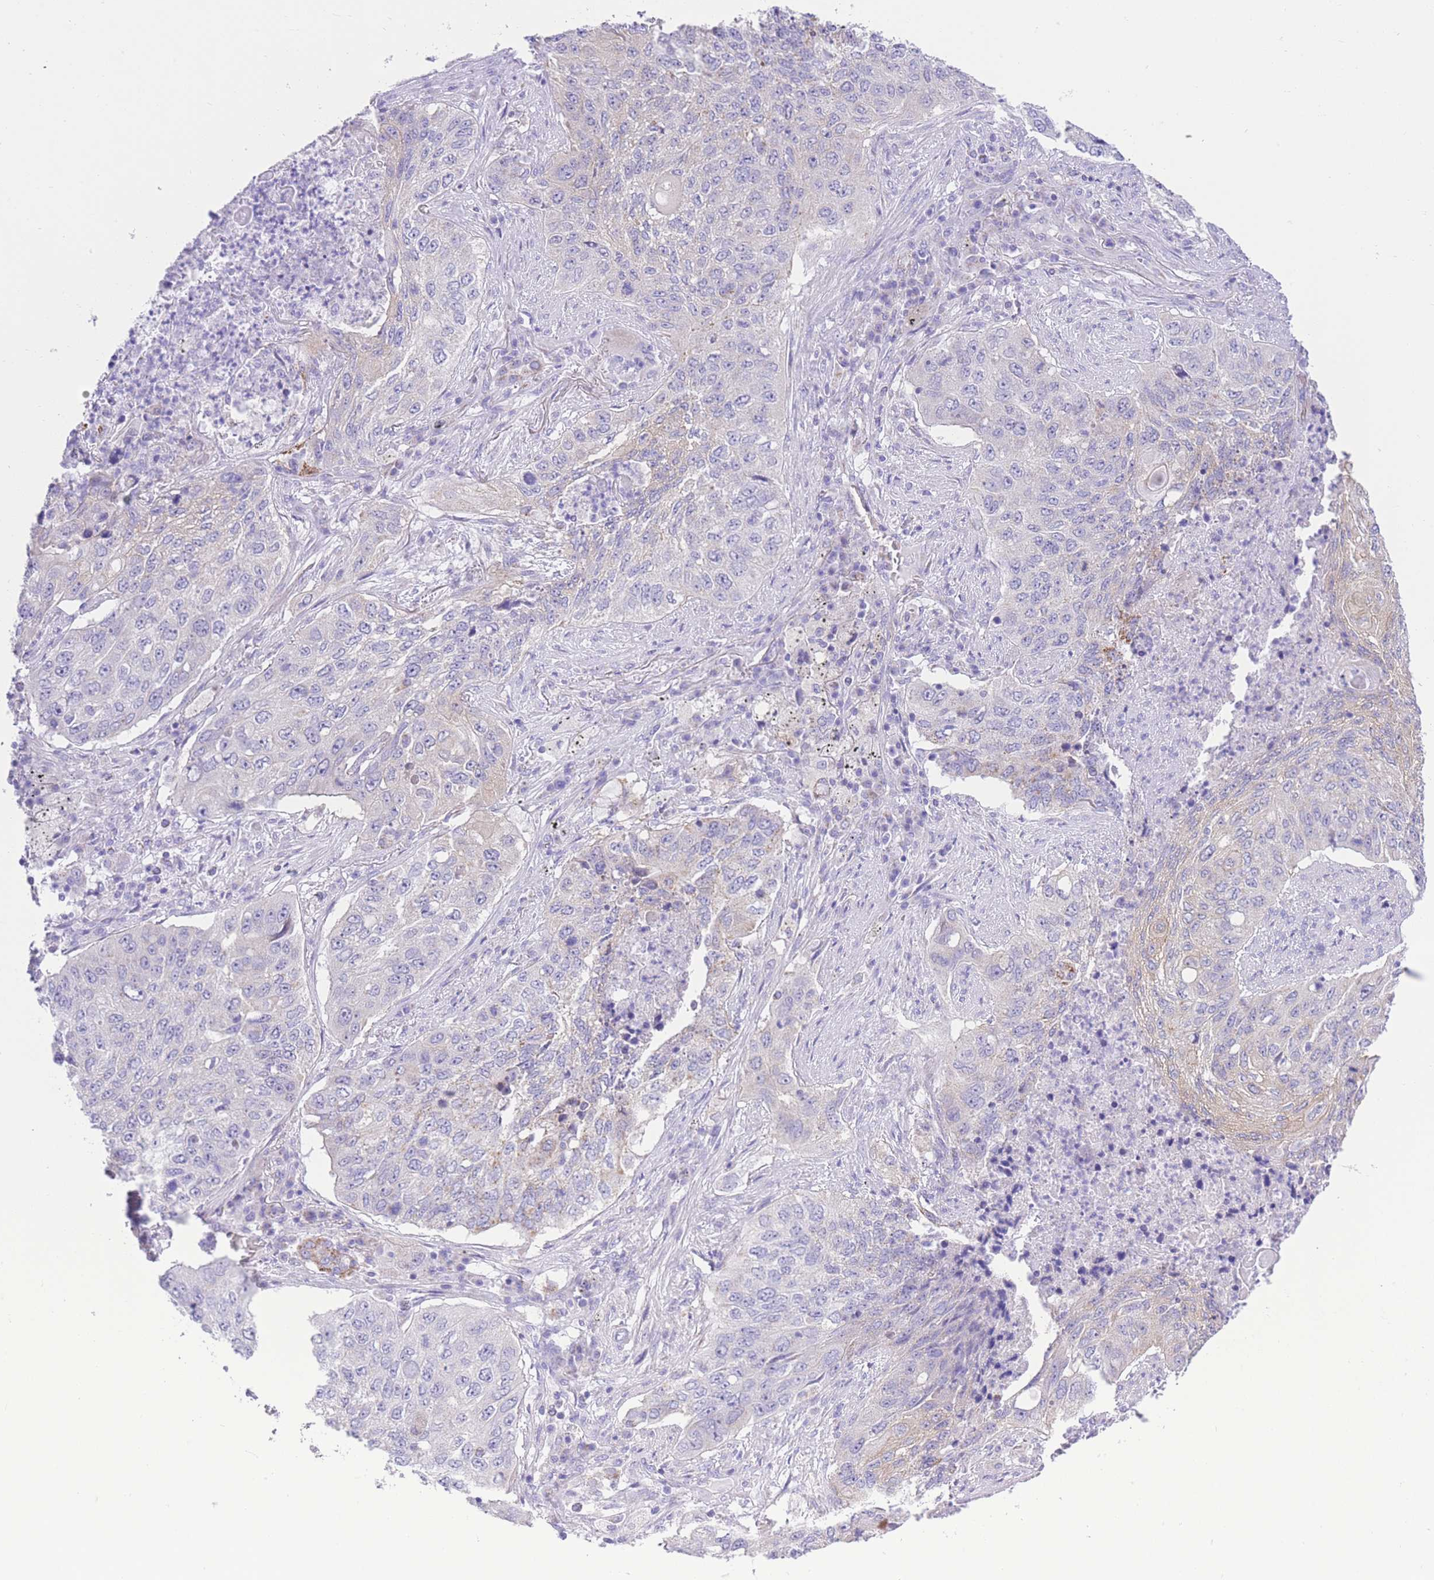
{"staining": {"intensity": "negative", "quantity": "none", "location": "none"}, "tissue": "lung cancer", "cell_type": "Tumor cells", "image_type": "cancer", "snomed": [{"axis": "morphology", "description": "Squamous cell carcinoma, NOS"}, {"axis": "topography", "description": "Lung"}], "caption": "Immunohistochemical staining of lung cancer (squamous cell carcinoma) demonstrates no significant positivity in tumor cells.", "gene": "ACSM4", "patient": {"sex": "female", "age": 63}}